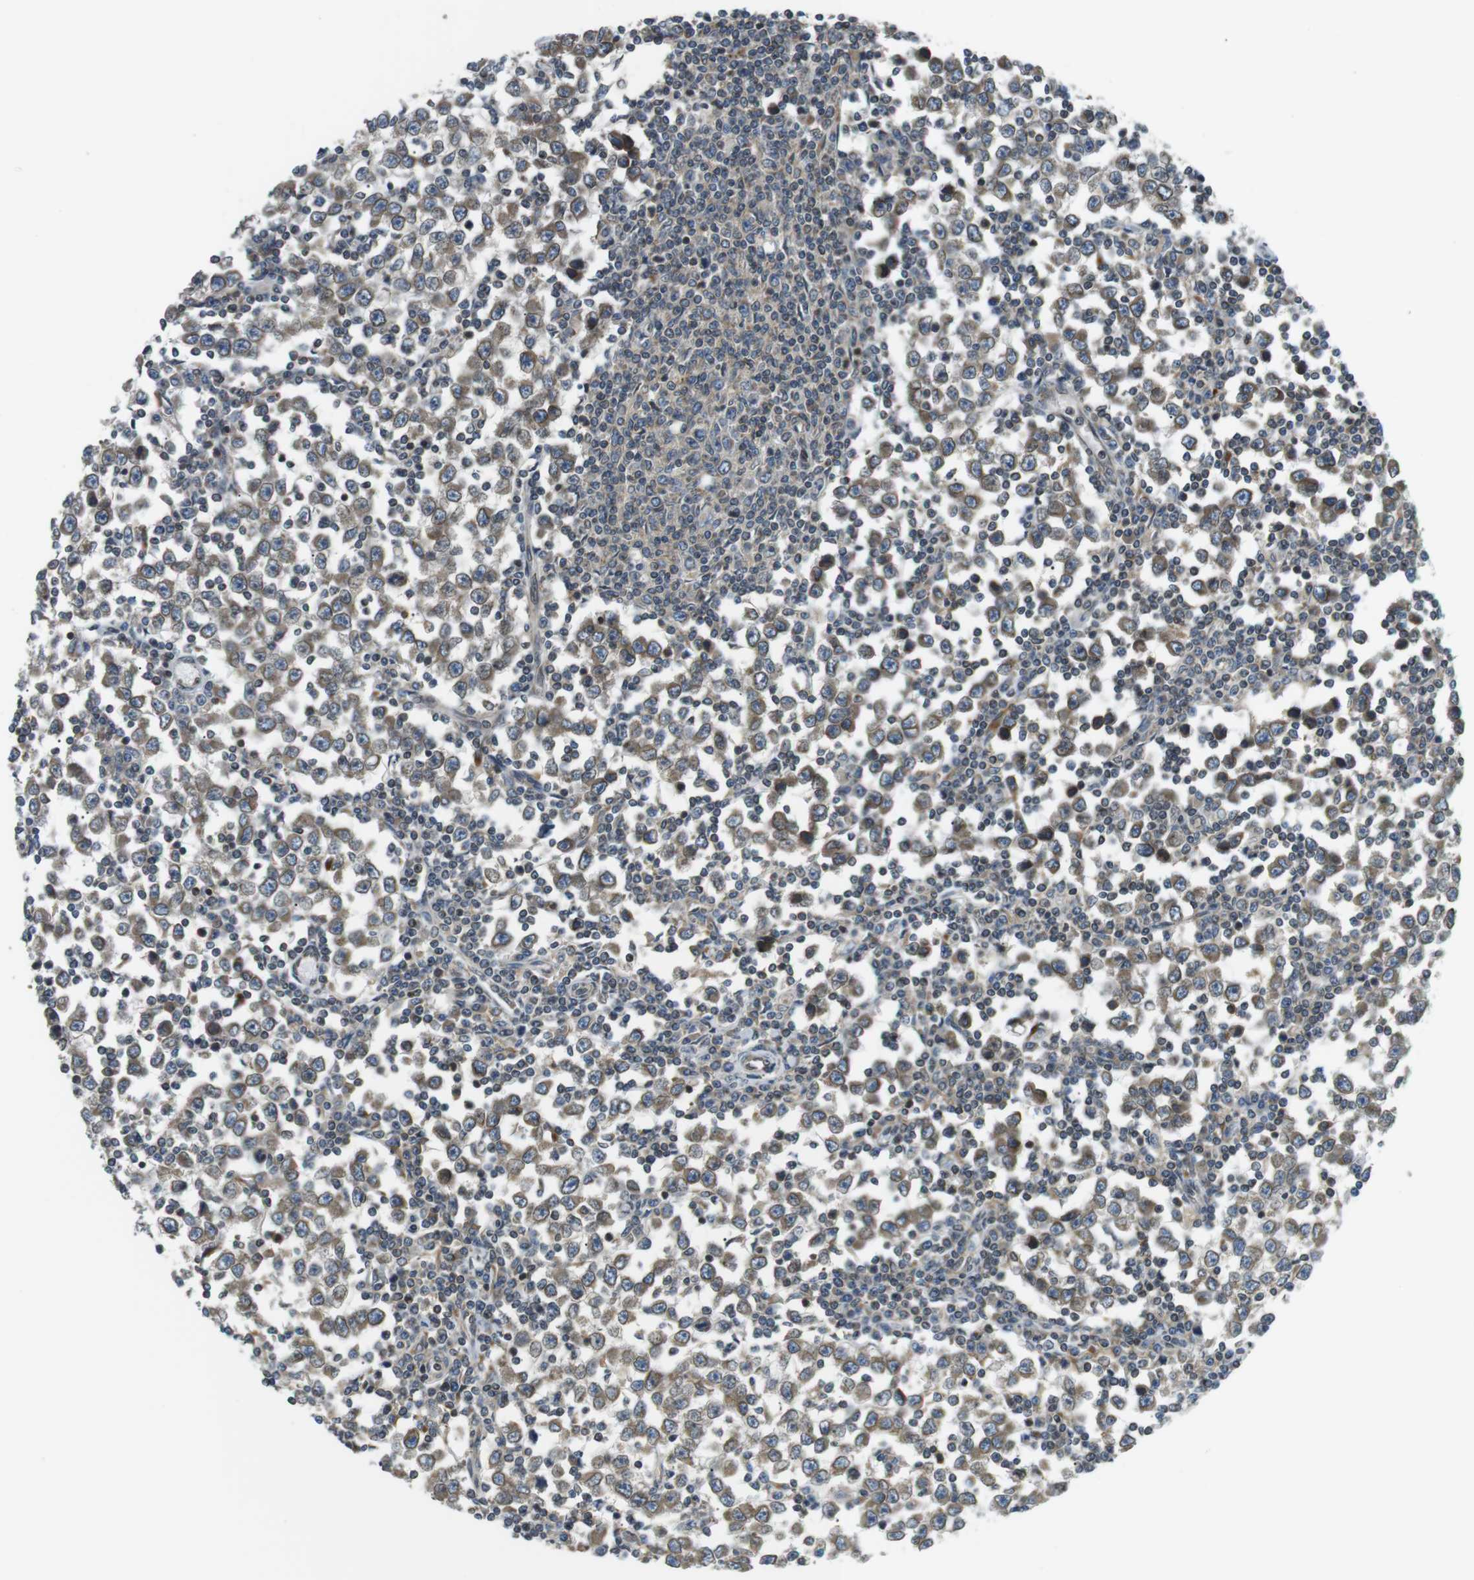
{"staining": {"intensity": "moderate", "quantity": ">75%", "location": "cytoplasmic/membranous,nuclear"}, "tissue": "testis cancer", "cell_type": "Tumor cells", "image_type": "cancer", "snomed": [{"axis": "morphology", "description": "Seminoma, NOS"}, {"axis": "topography", "description": "Testis"}], "caption": "A brown stain shows moderate cytoplasmic/membranous and nuclear positivity of a protein in seminoma (testis) tumor cells.", "gene": "TMX4", "patient": {"sex": "male", "age": 65}}